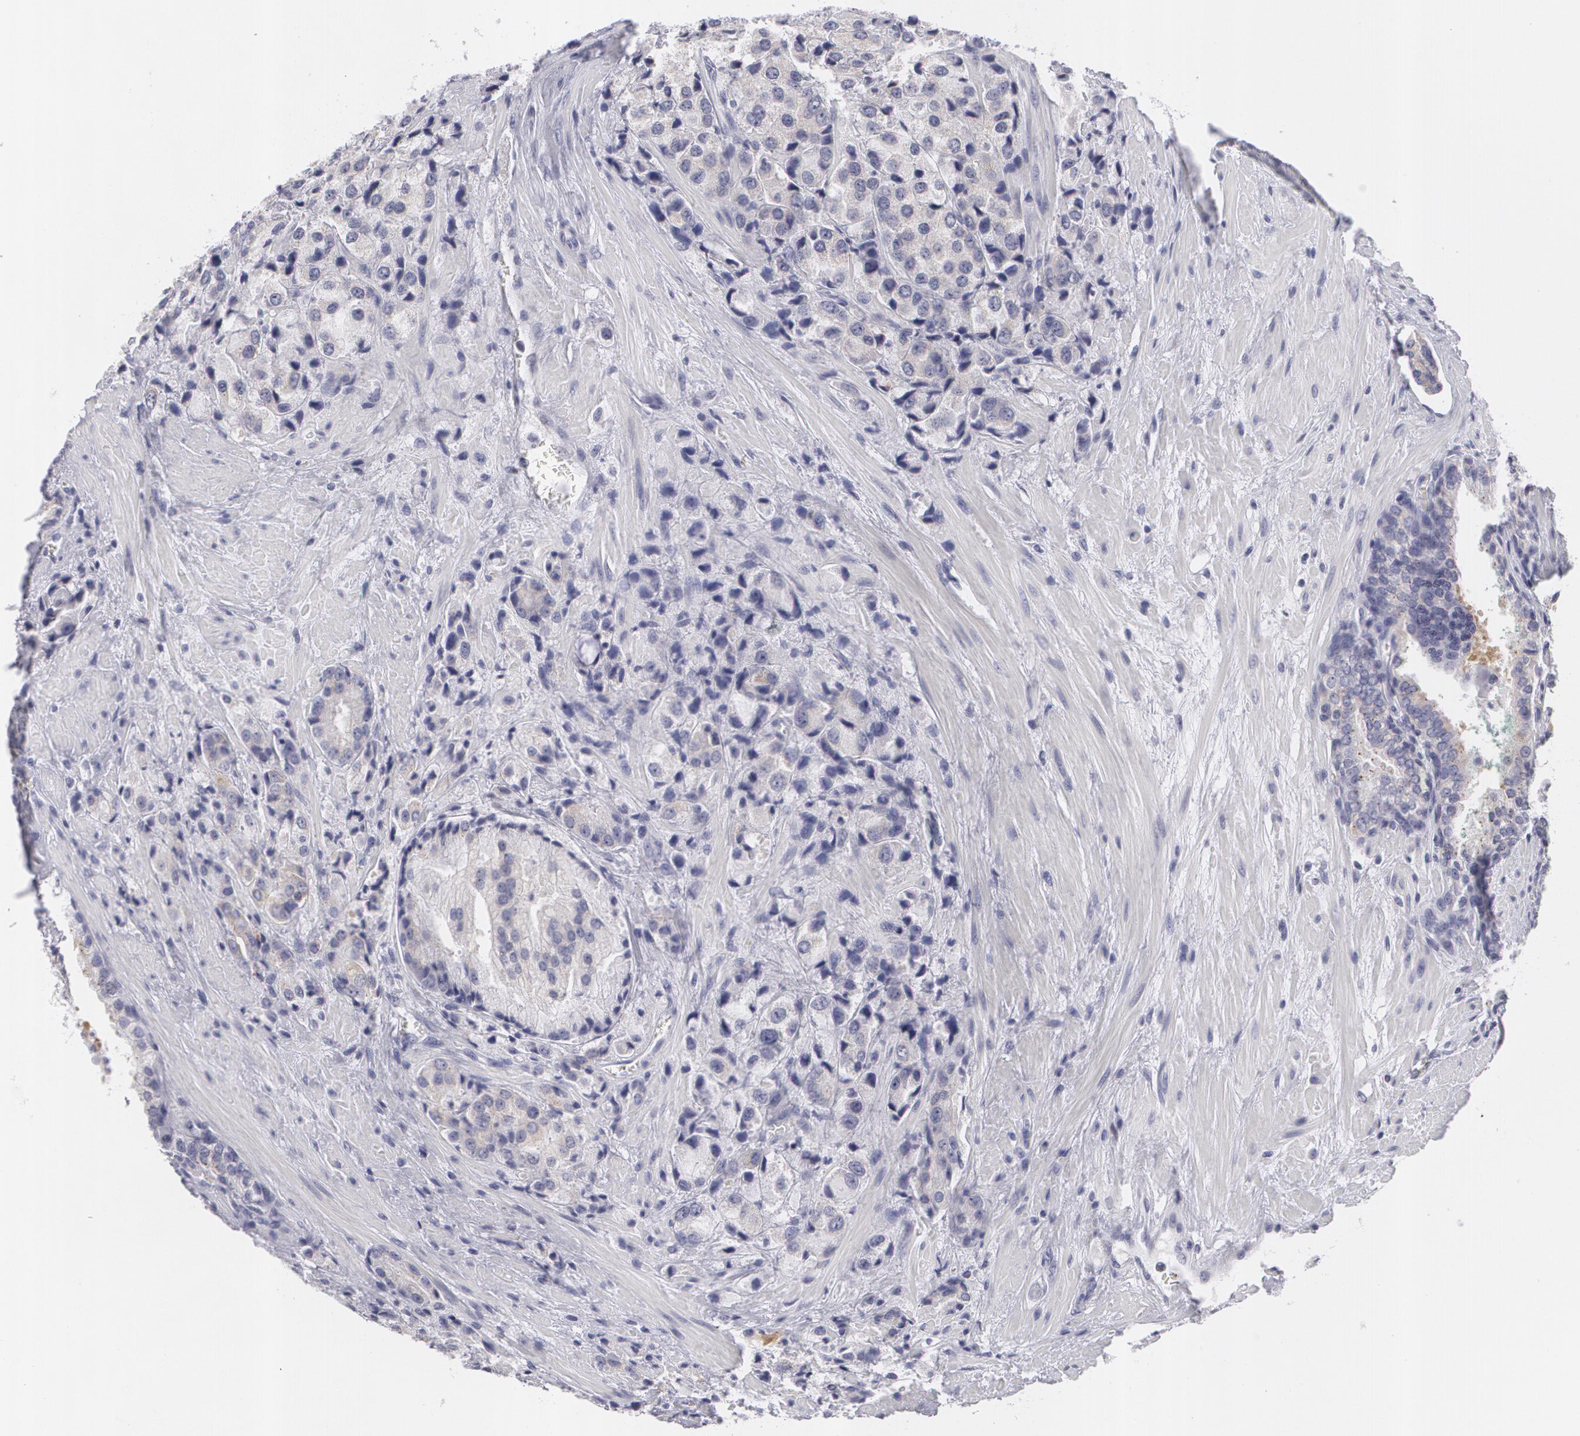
{"staining": {"intensity": "negative", "quantity": "none", "location": "none"}, "tissue": "prostate cancer", "cell_type": "Tumor cells", "image_type": "cancer", "snomed": [{"axis": "morphology", "description": "Adenocarcinoma, Medium grade"}, {"axis": "topography", "description": "Prostate"}], "caption": "Immunohistochemistry (IHC) micrograph of neoplastic tissue: human prostate adenocarcinoma (medium-grade) stained with DAB demonstrates no significant protein positivity in tumor cells.", "gene": "MBNL3", "patient": {"sex": "male", "age": 70}}